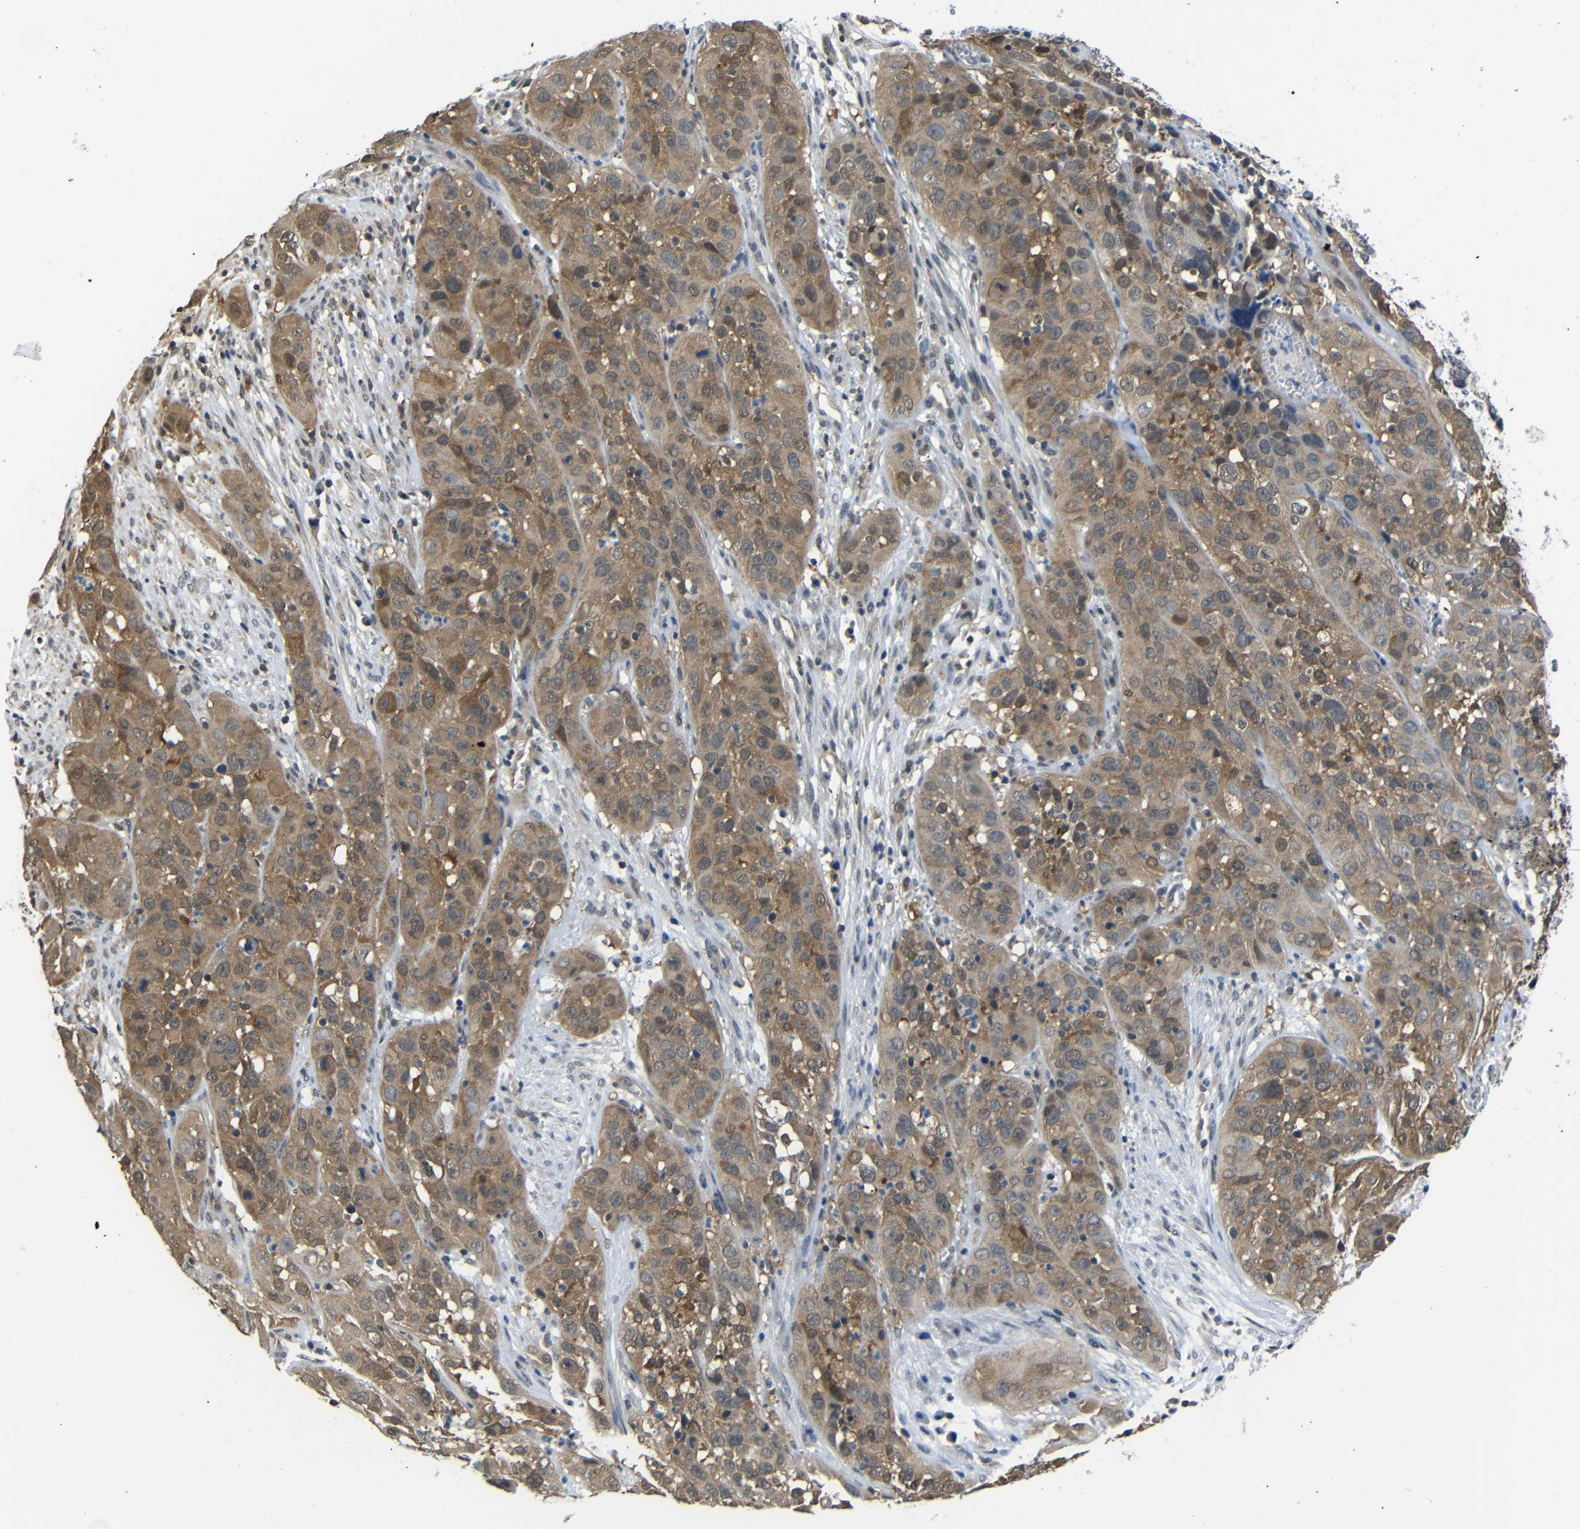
{"staining": {"intensity": "moderate", "quantity": ">75%", "location": "cytoplasmic/membranous,nuclear"}, "tissue": "cervical cancer", "cell_type": "Tumor cells", "image_type": "cancer", "snomed": [{"axis": "morphology", "description": "Squamous cell carcinoma, NOS"}, {"axis": "topography", "description": "Cervix"}], "caption": "Immunohistochemical staining of human cervical cancer exhibits medium levels of moderate cytoplasmic/membranous and nuclear protein positivity in approximately >75% of tumor cells.", "gene": "UBXN1", "patient": {"sex": "female", "age": 32}}